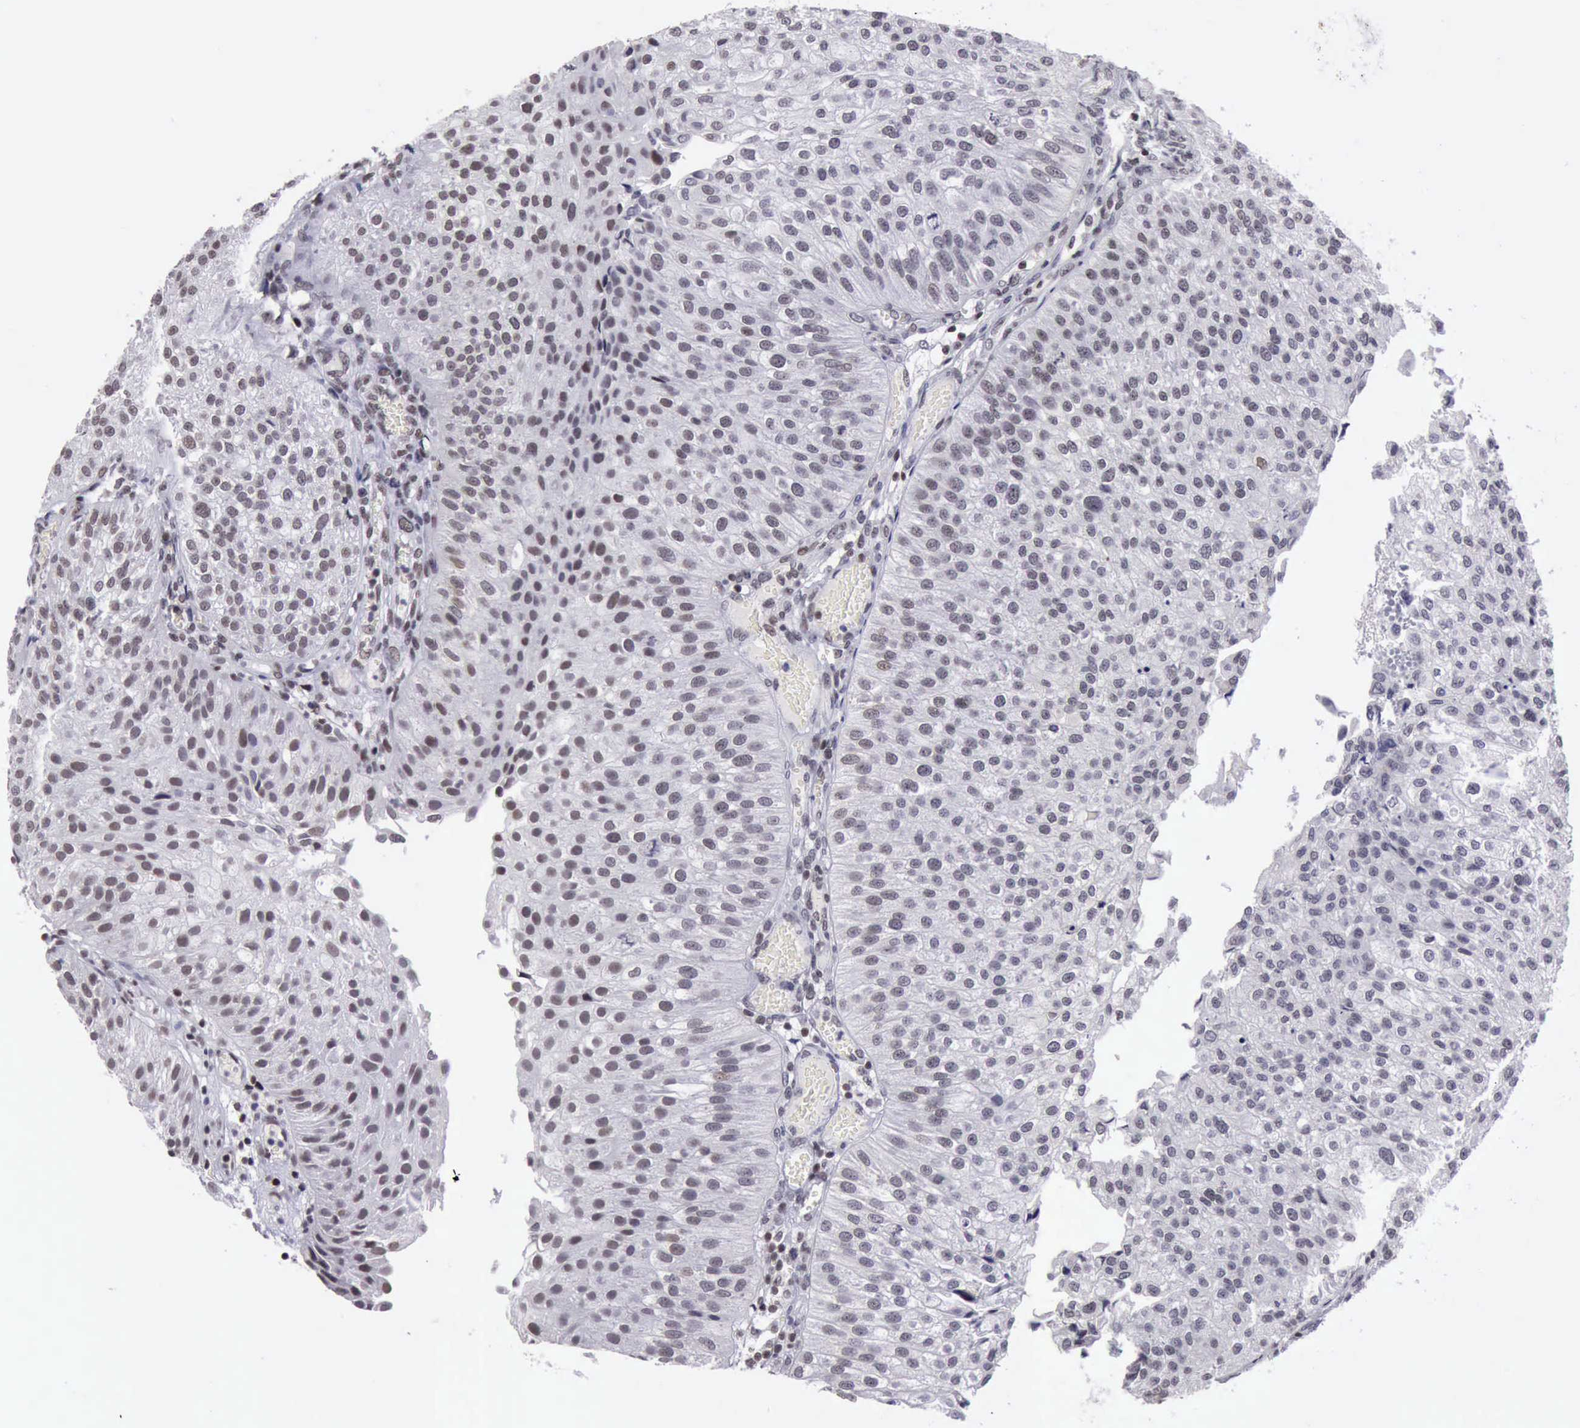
{"staining": {"intensity": "weak", "quantity": "25%-75%", "location": "nuclear"}, "tissue": "urothelial cancer", "cell_type": "Tumor cells", "image_type": "cancer", "snomed": [{"axis": "morphology", "description": "Urothelial carcinoma, Low grade"}, {"axis": "topography", "description": "Urinary bladder"}], "caption": "Tumor cells exhibit low levels of weak nuclear expression in about 25%-75% of cells in urothelial carcinoma (low-grade).", "gene": "YY1", "patient": {"sex": "female", "age": 89}}